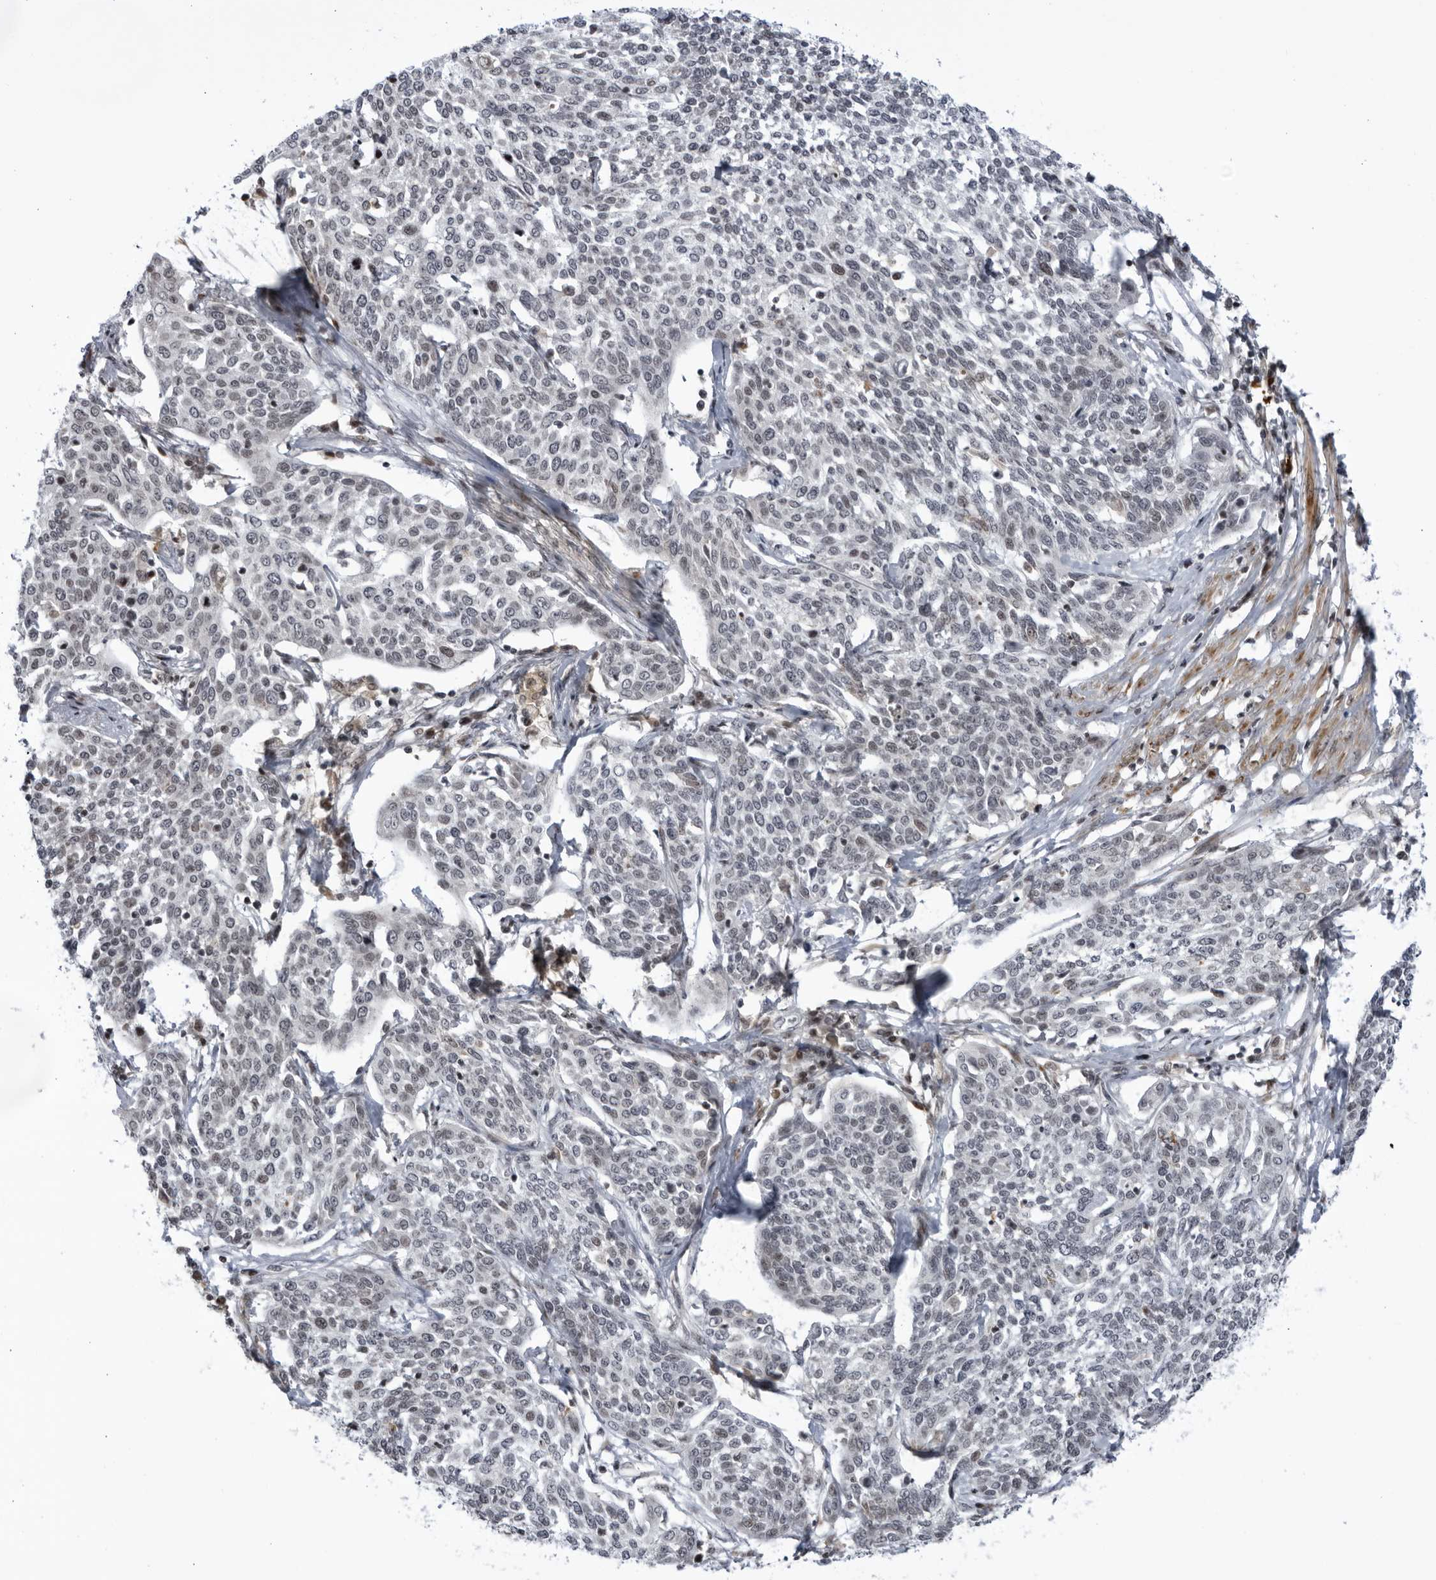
{"staining": {"intensity": "negative", "quantity": "none", "location": "none"}, "tissue": "cervical cancer", "cell_type": "Tumor cells", "image_type": "cancer", "snomed": [{"axis": "morphology", "description": "Squamous cell carcinoma, NOS"}, {"axis": "topography", "description": "Cervix"}], "caption": "An IHC micrograph of cervical cancer is shown. There is no staining in tumor cells of cervical cancer.", "gene": "DTL", "patient": {"sex": "female", "age": 34}}